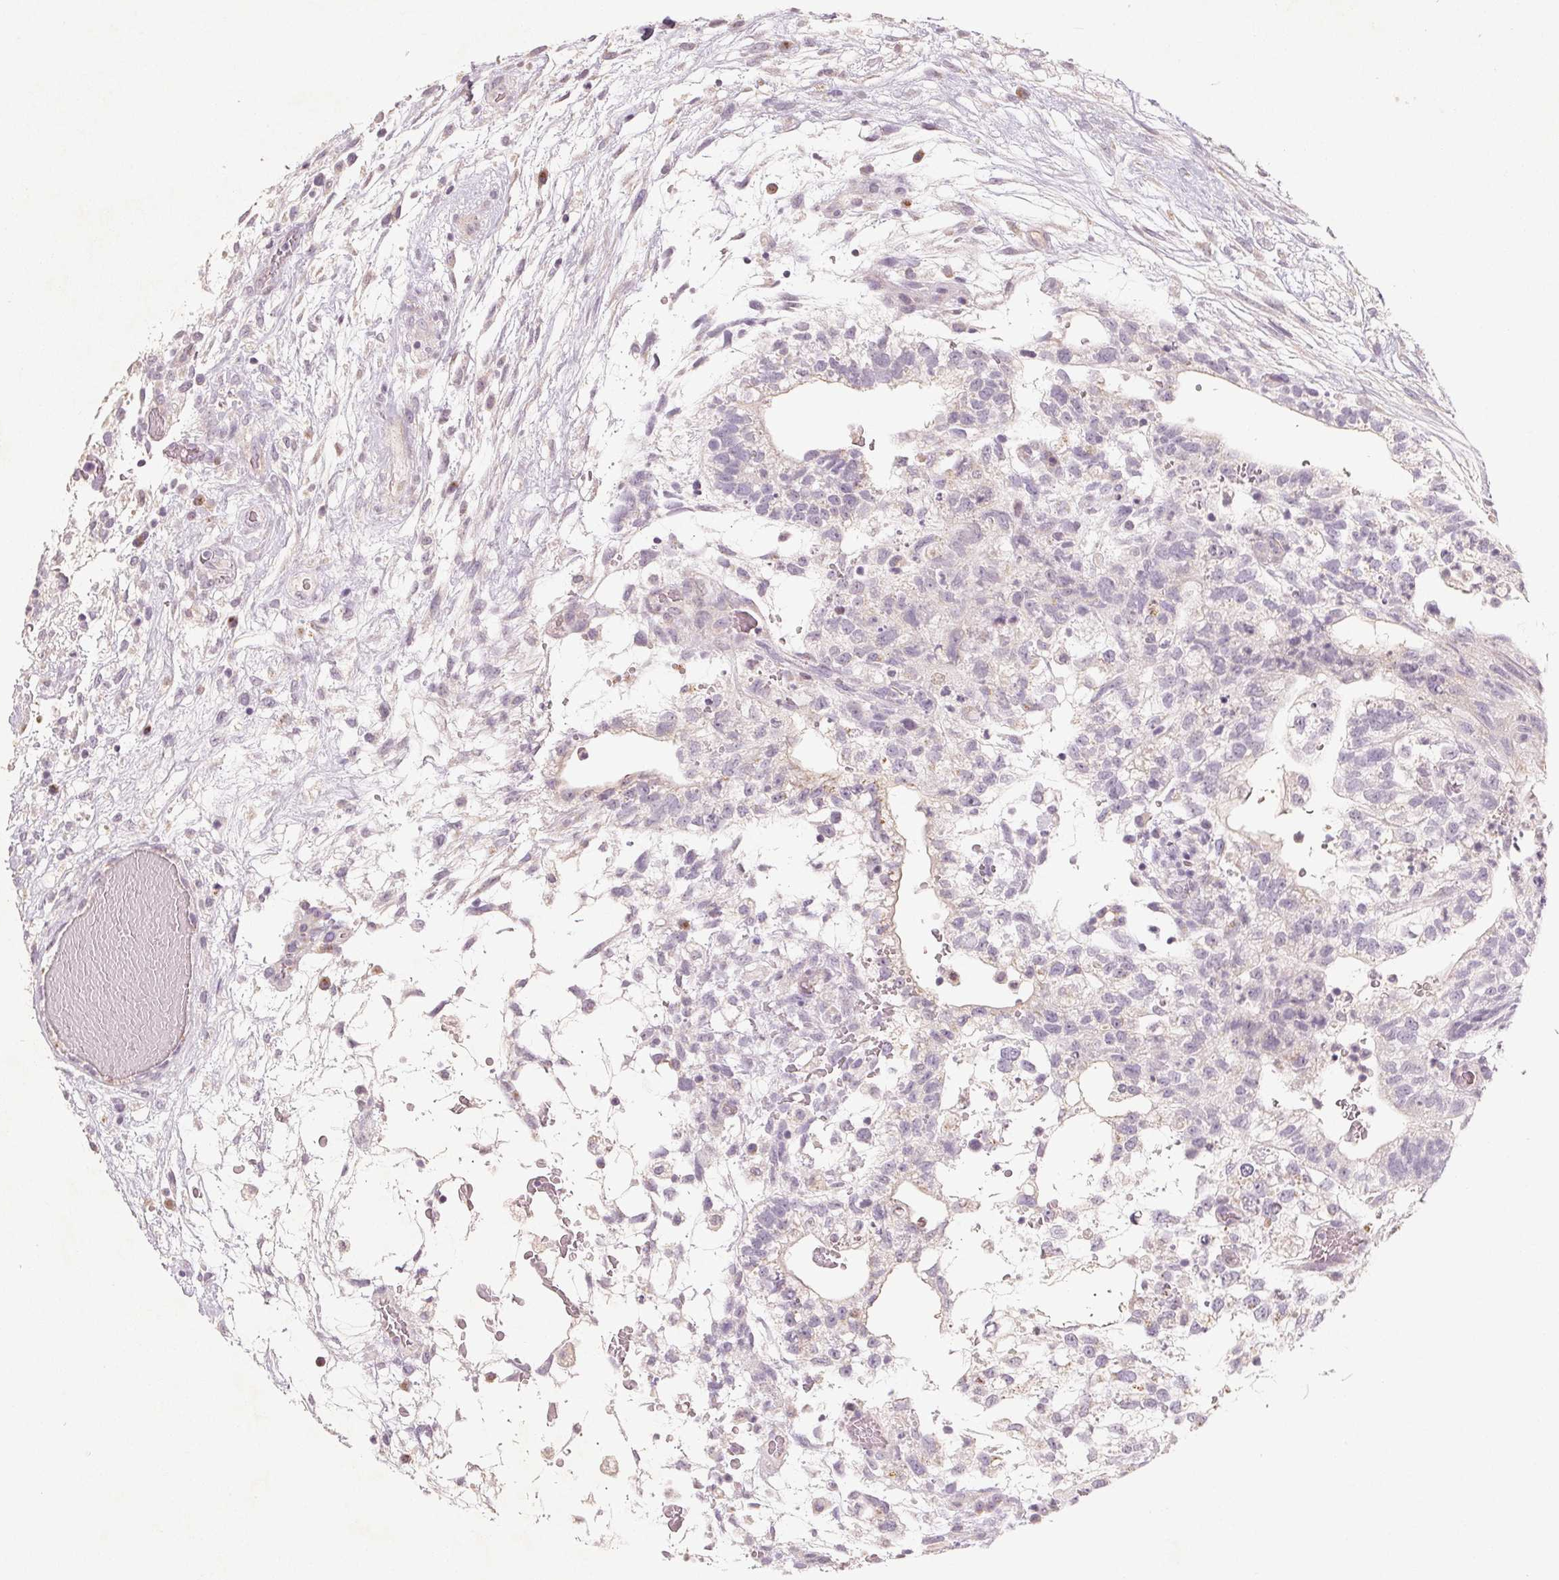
{"staining": {"intensity": "negative", "quantity": "none", "location": "none"}, "tissue": "testis cancer", "cell_type": "Tumor cells", "image_type": "cancer", "snomed": [{"axis": "morphology", "description": "Carcinoma, Embryonal, NOS"}, {"axis": "topography", "description": "Testis"}], "caption": "The micrograph demonstrates no significant expression in tumor cells of testis embryonal carcinoma.", "gene": "TMSB15B", "patient": {"sex": "male", "age": 32}}